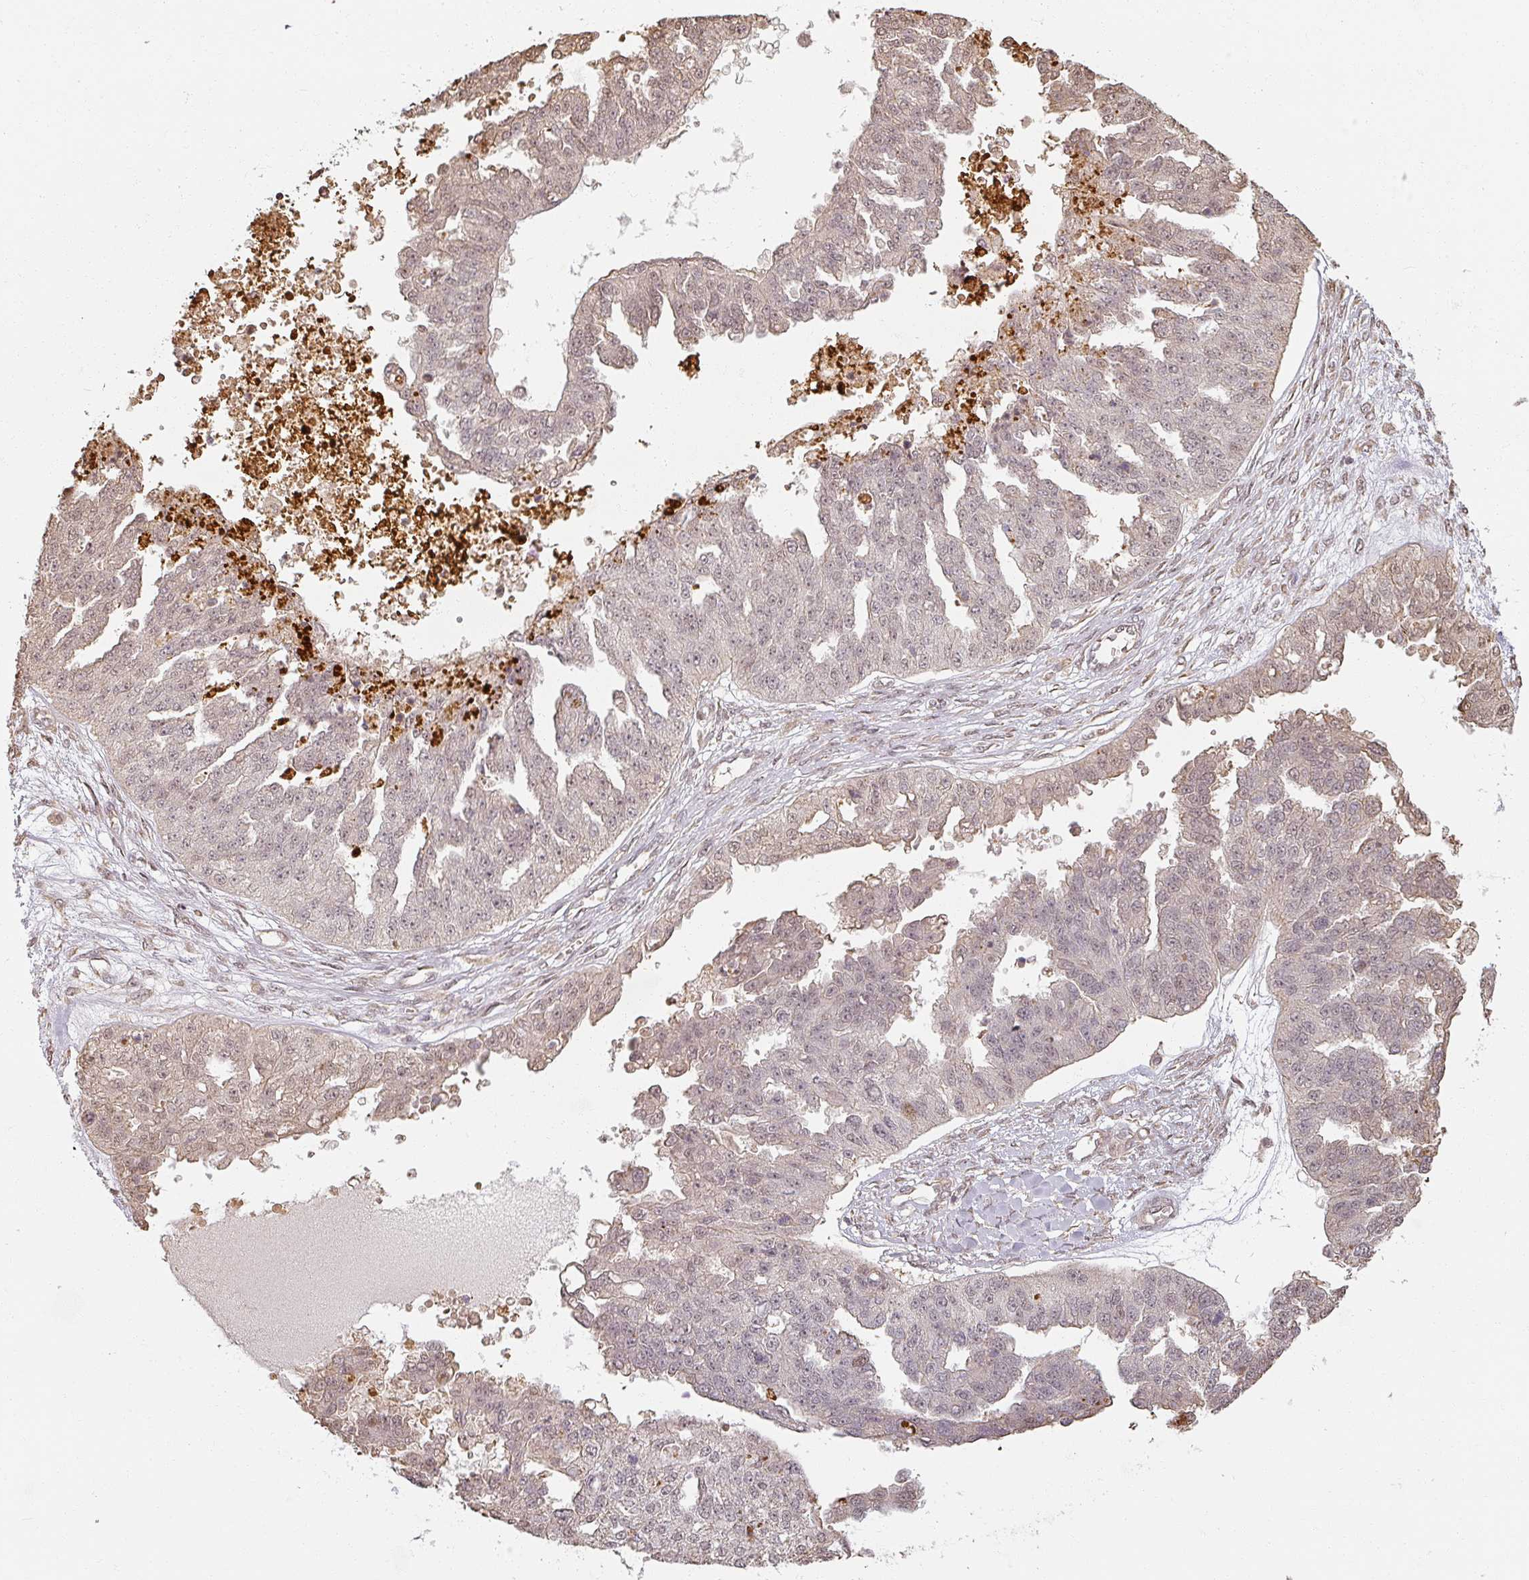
{"staining": {"intensity": "weak", "quantity": "25%-75%", "location": "cytoplasmic/membranous,nuclear"}, "tissue": "ovarian cancer", "cell_type": "Tumor cells", "image_type": "cancer", "snomed": [{"axis": "morphology", "description": "Cystadenocarcinoma, serous, NOS"}, {"axis": "topography", "description": "Ovary"}], "caption": "Weak cytoplasmic/membranous and nuclear positivity is identified in approximately 25%-75% of tumor cells in ovarian cancer (serous cystadenocarcinoma). (DAB IHC, brown staining for protein, blue staining for nuclei).", "gene": "MED19", "patient": {"sex": "female", "age": 58}}